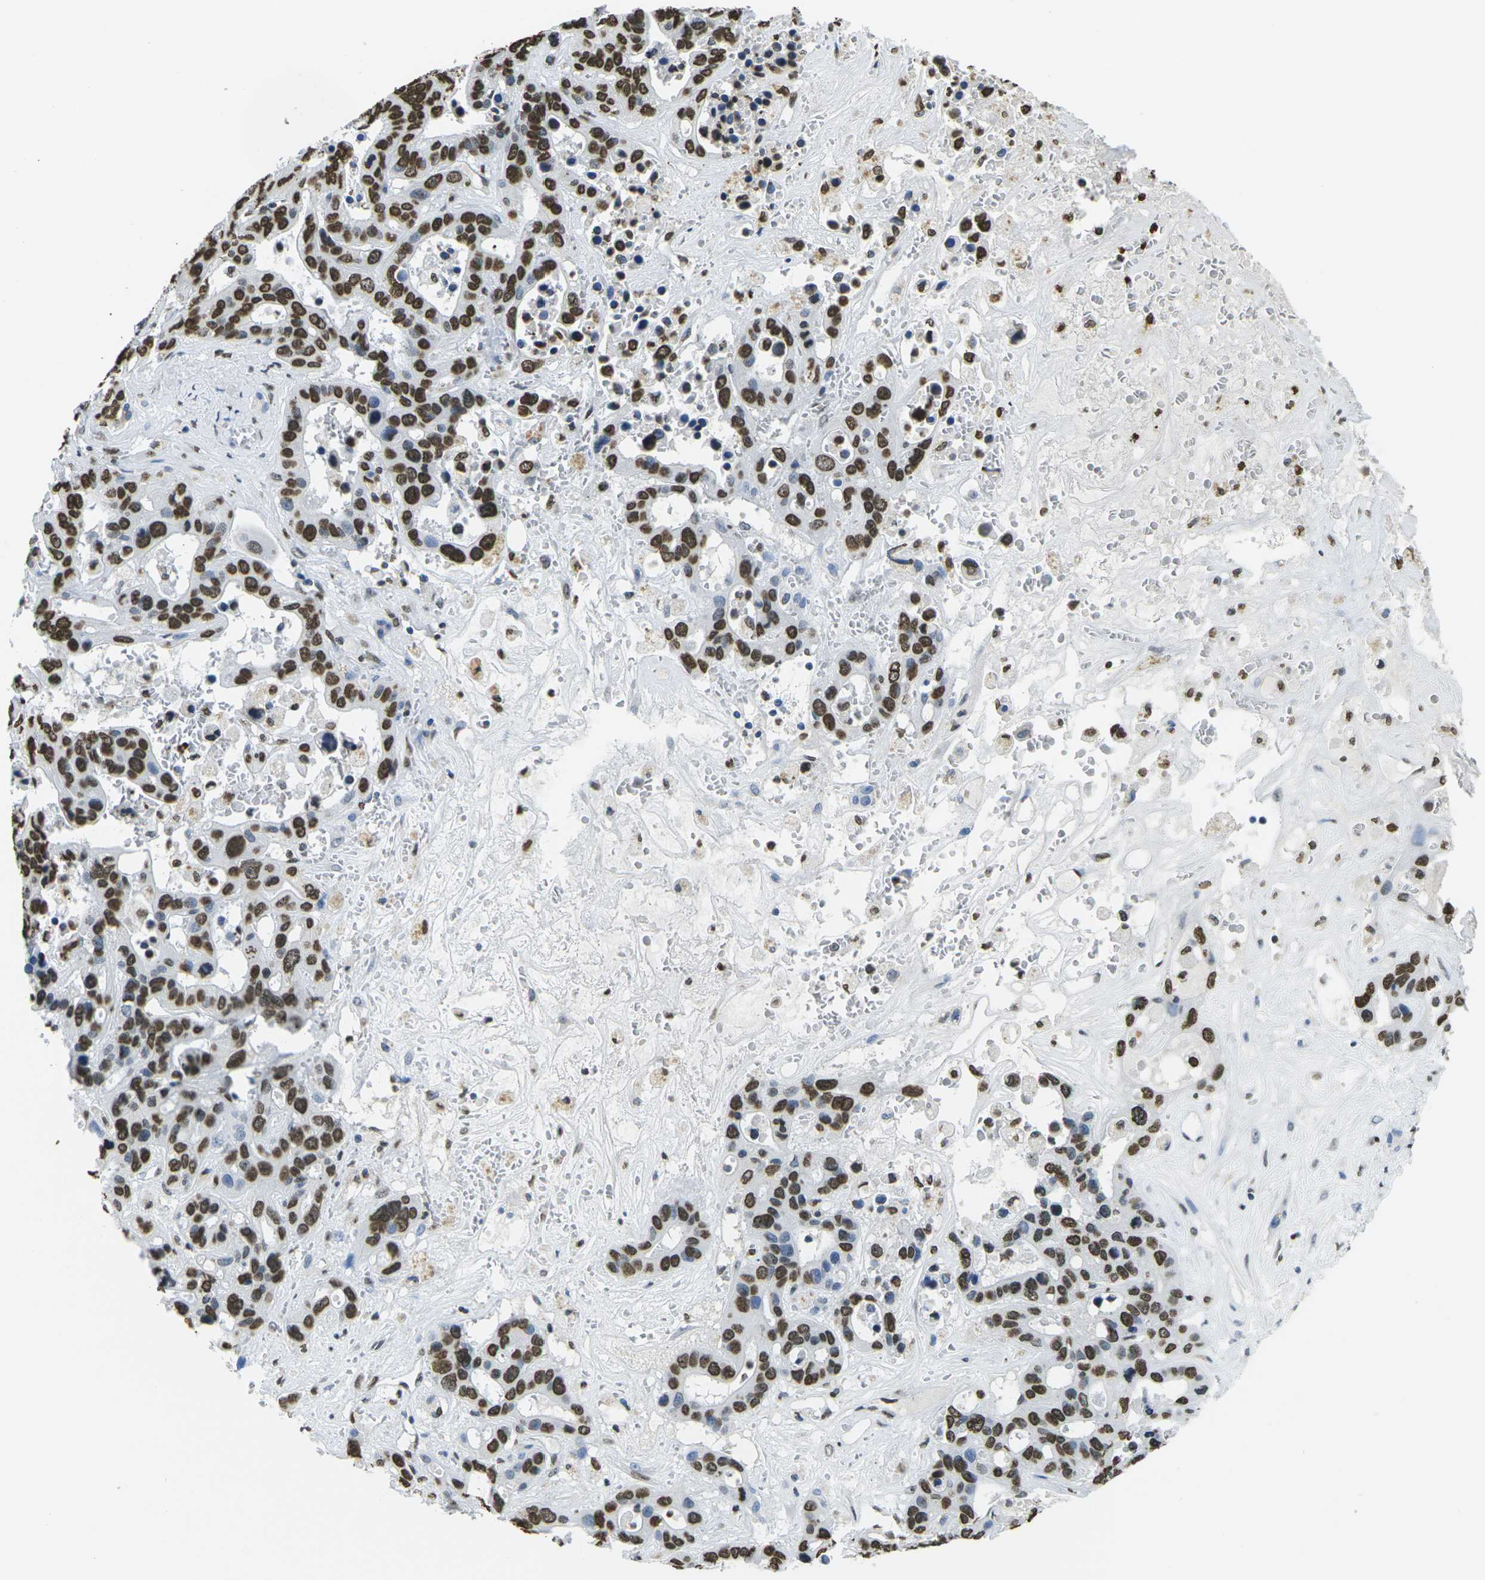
{"staining": {"intensity": "strong", "quantity": ">75%", "location": "nuclear"}, "tissue": "liver cancer", "cell_type": "Tumor cells", "image_type": "cancer", "snomed": [{"axis": "morphology", "description": "Cholangiocarcinoma"}, {"axis": "topography", "description": "Liver"}], "caption": "A high amount of strong nuclear staining is identified in approximately >75% of tumor cells in cholangiocarcinoma (liver) tissue. The protein is stained brown, and the nuclei are stained in blue (DAB (3,3'-diaminobenzidine) IHC with brightfield microscopy, high magnification).", "gene": "DRAXIN", "patient": {"sex": "female", "age": 65}}